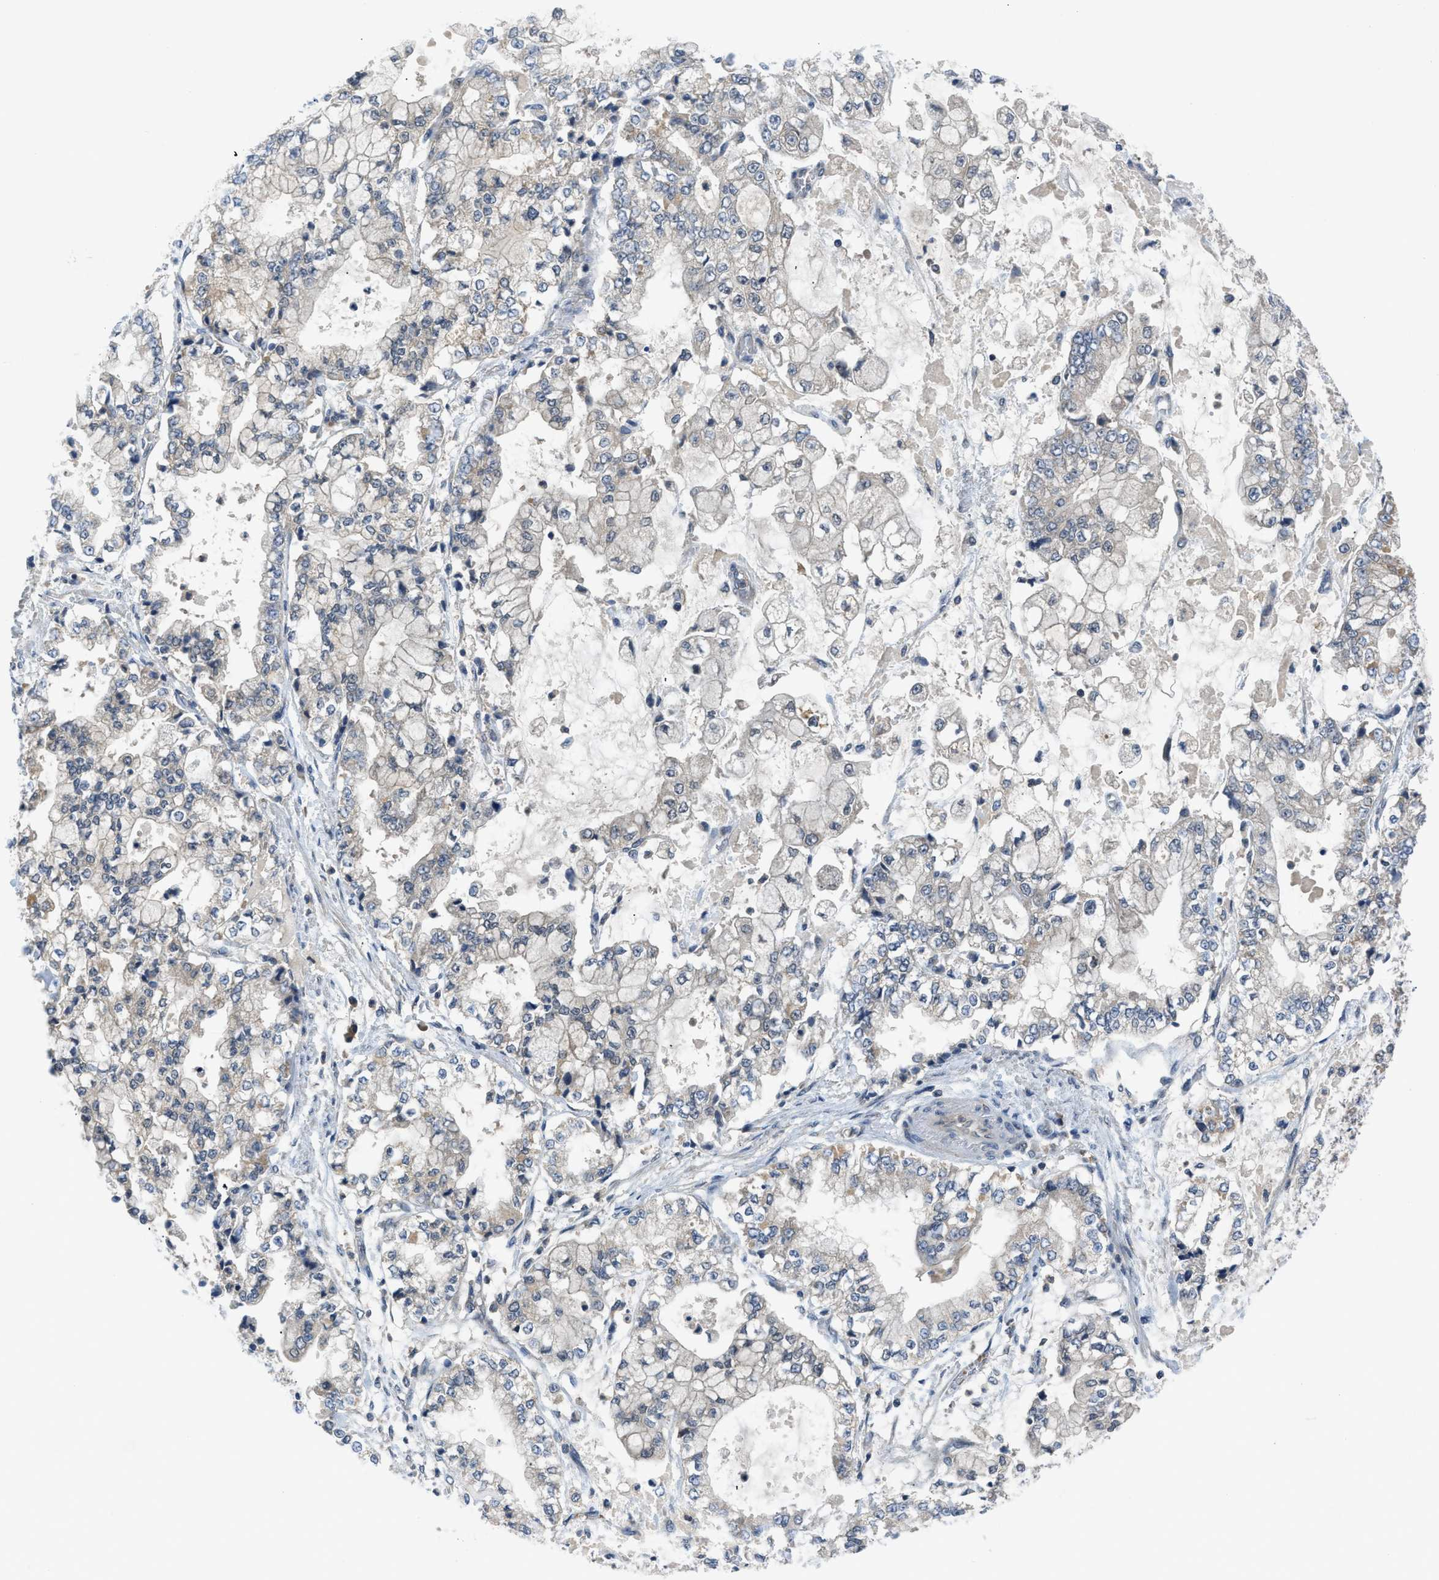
{"staining": {"intensity": "weak", "quantity": "<25%", "location": "cytoplasmic/membranous"}, "tissue": "stomach cancer", "cell_type": "Tumor cells", "image_type": "cancer", "snomed": [{"axis": "morphology", "description": "Adenocarcinoma, NOS"}, {"axis": "topography", "description": "Stomach"}], "caption": "This is an immunohistochemistry (IHC) image of human stomach cancer (adenocarcinoma). There is no positivity in tumor cells.", "gene": "PDE7A", "patient": {"sex": "male", "age": 76}}